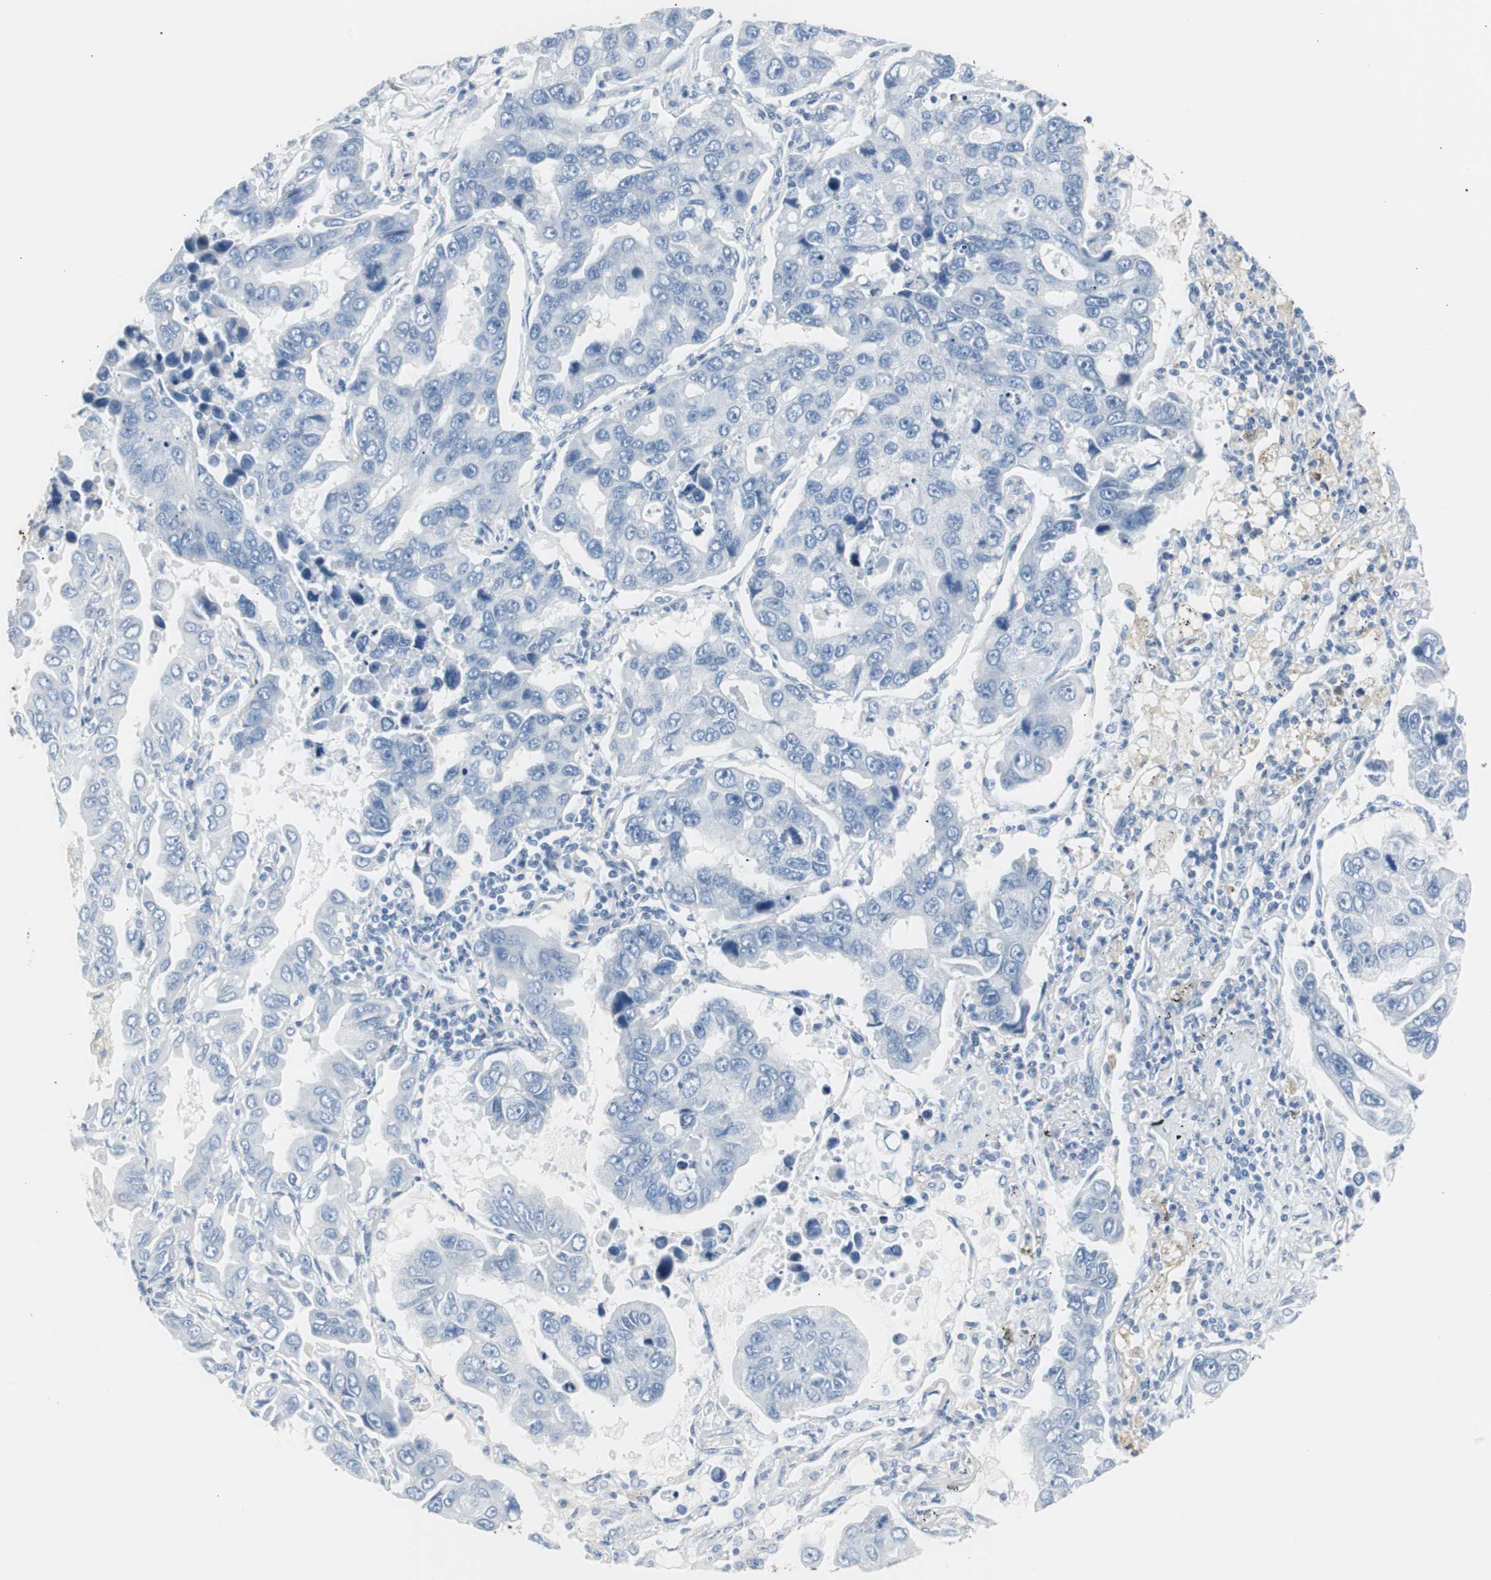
{"staining": {"intensity": "negative", "quantity": "none", "location": "none"}, "tissue": "lung cancer", "cell_type": "Tumor cells", "image_type": "cancer", "snomed": [{"axis": "morphology", "description": "Adenocarcinoma, NOS"}, {"axis": "topography", "description": "Lung"}], "caption": "The micrograph demonstrates no staining of tumor cells in lung adenocarcinoma. Brightfield microscopy of immunohistochemistry (IHC) stained with DAB (3,3'-diaminobenzidine) (brown) and hematoxylin (blue), captured at high magnification.", "gene": "S100A7", "patient": {"sex": "male", "age": 64}}